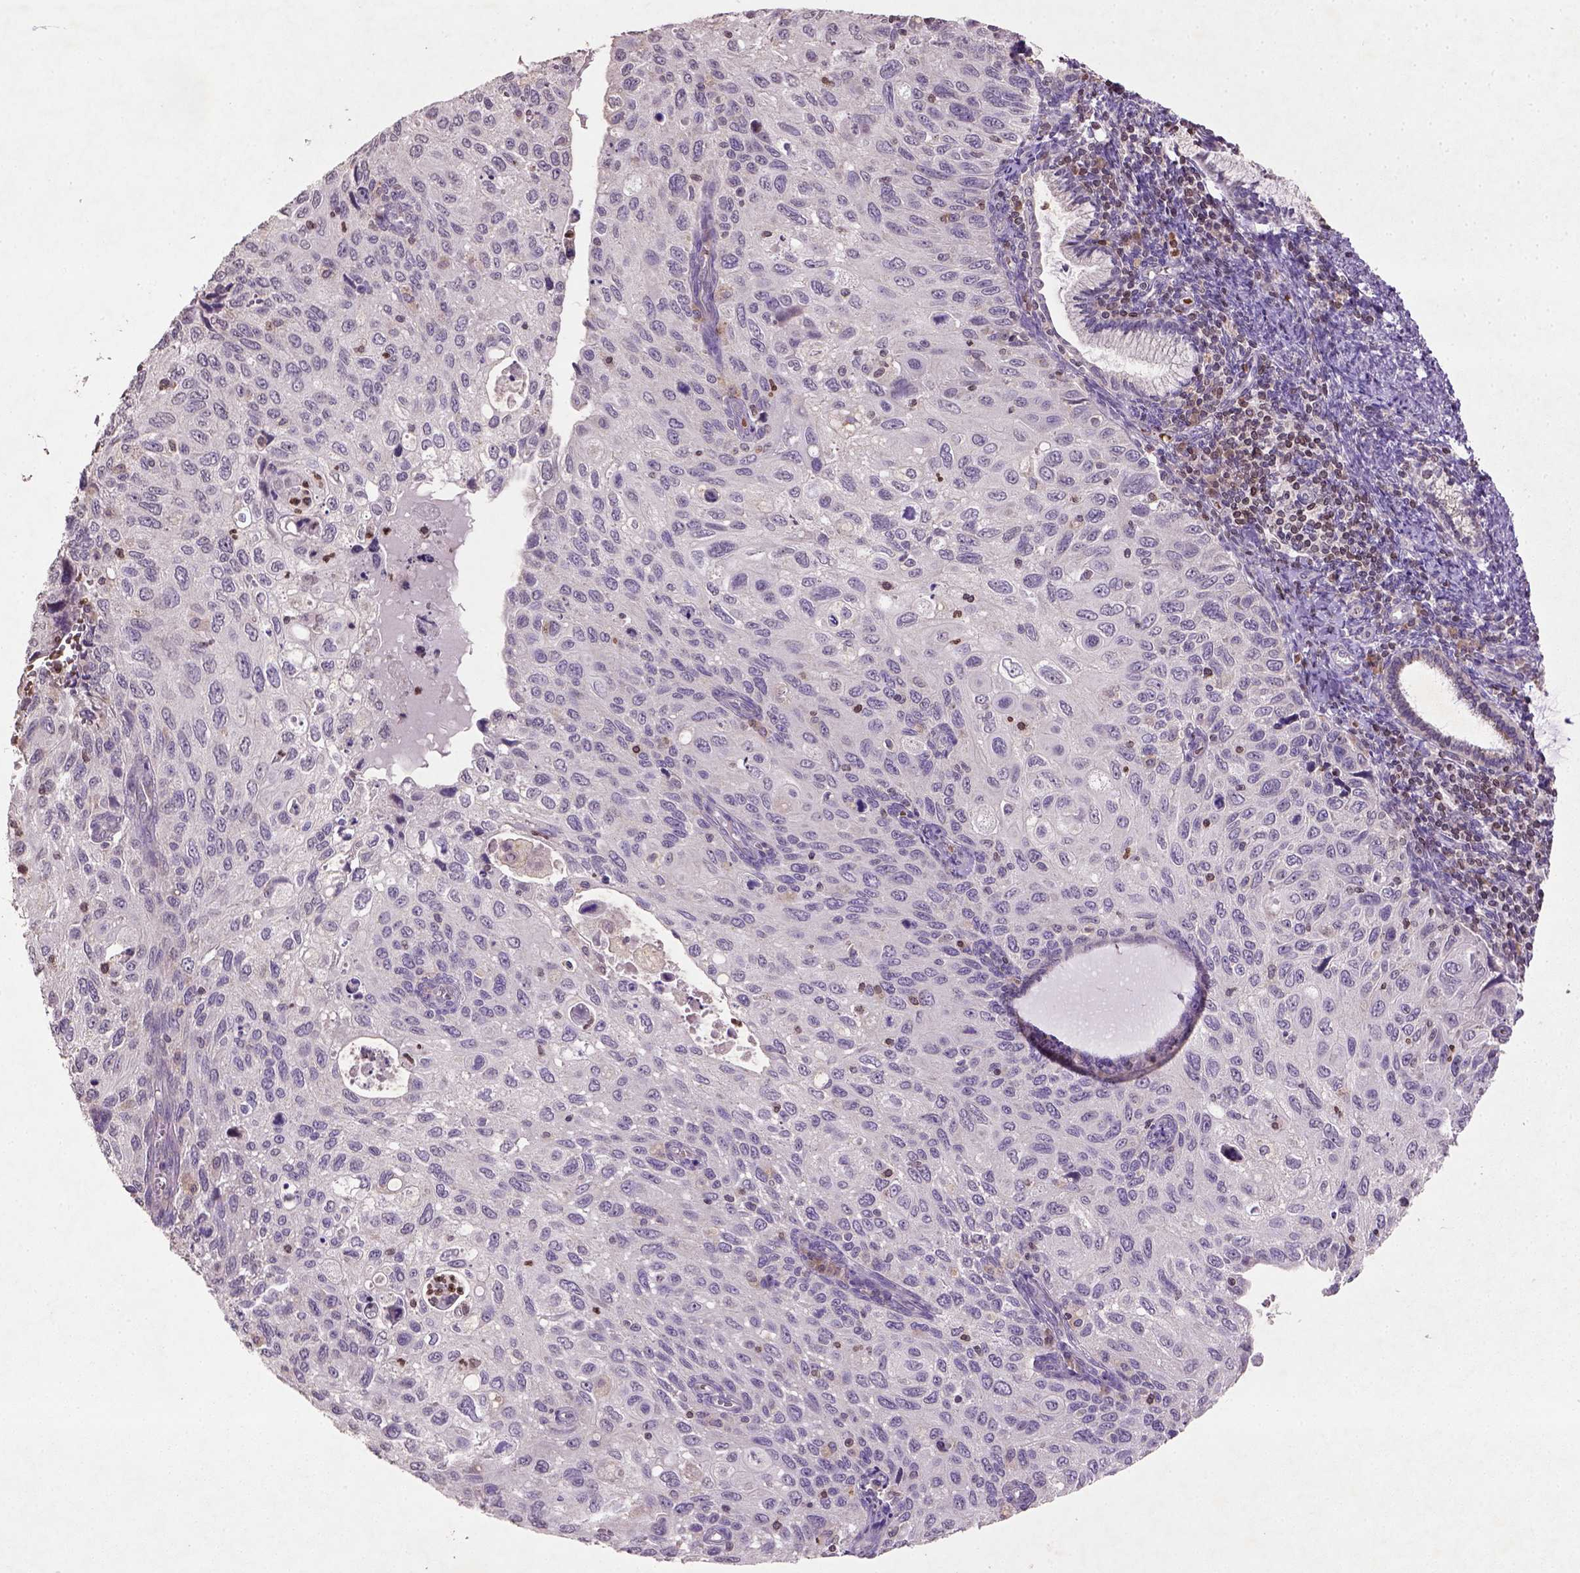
{"staining": {"intensity": "negative", "quantity": "none", "location": "none"}, "tissue": "cervical cancer", "cell_type": "Tumor cells", "image_type": "cancer", "snomed": [{"axis": "morphology", "description": "Squamous cell carcinoma, NOS"}, {"axis": "topography", "description": "Cervix"}], "caption": "This is an immunohistochemistry histopathology image of cervical squamous cell carcinoma. There is no expression in tumor cells.", "gene": "NUDT3", "patient": {"sex": "female", "age": 70}}